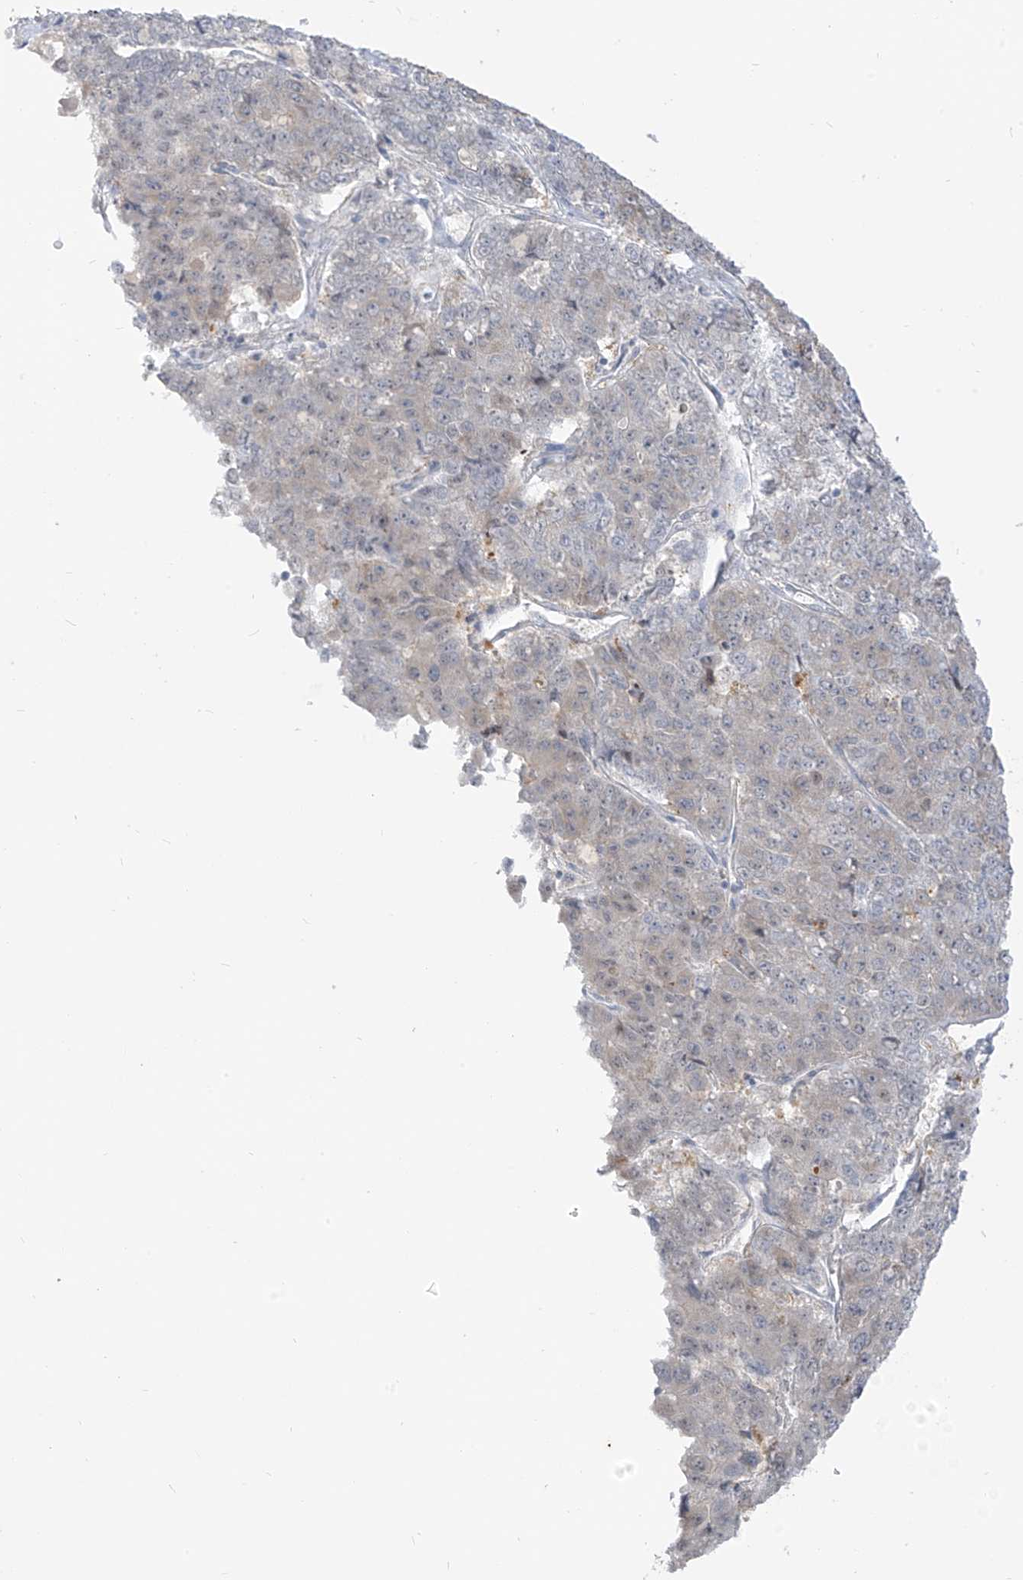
{"staining": {"intensity": "negative", "quantity": "none", "location": "none"}, "tissue": "pancreatic cancer", "cell_type": "Tumor cells", "image_type": "cancer", "snomed": [{"axis": "morphology", "description": "Adenocarcinoma, NOS"}, {"axis": "topography", "description": "Pancreas"}], "caption": "The photomicrograph reveals no staining of tumor cells in pancreatic cancer (adenocarcinoma).", "gene": "C2orf42", "patient": {"sex": "male", "age": 50}}